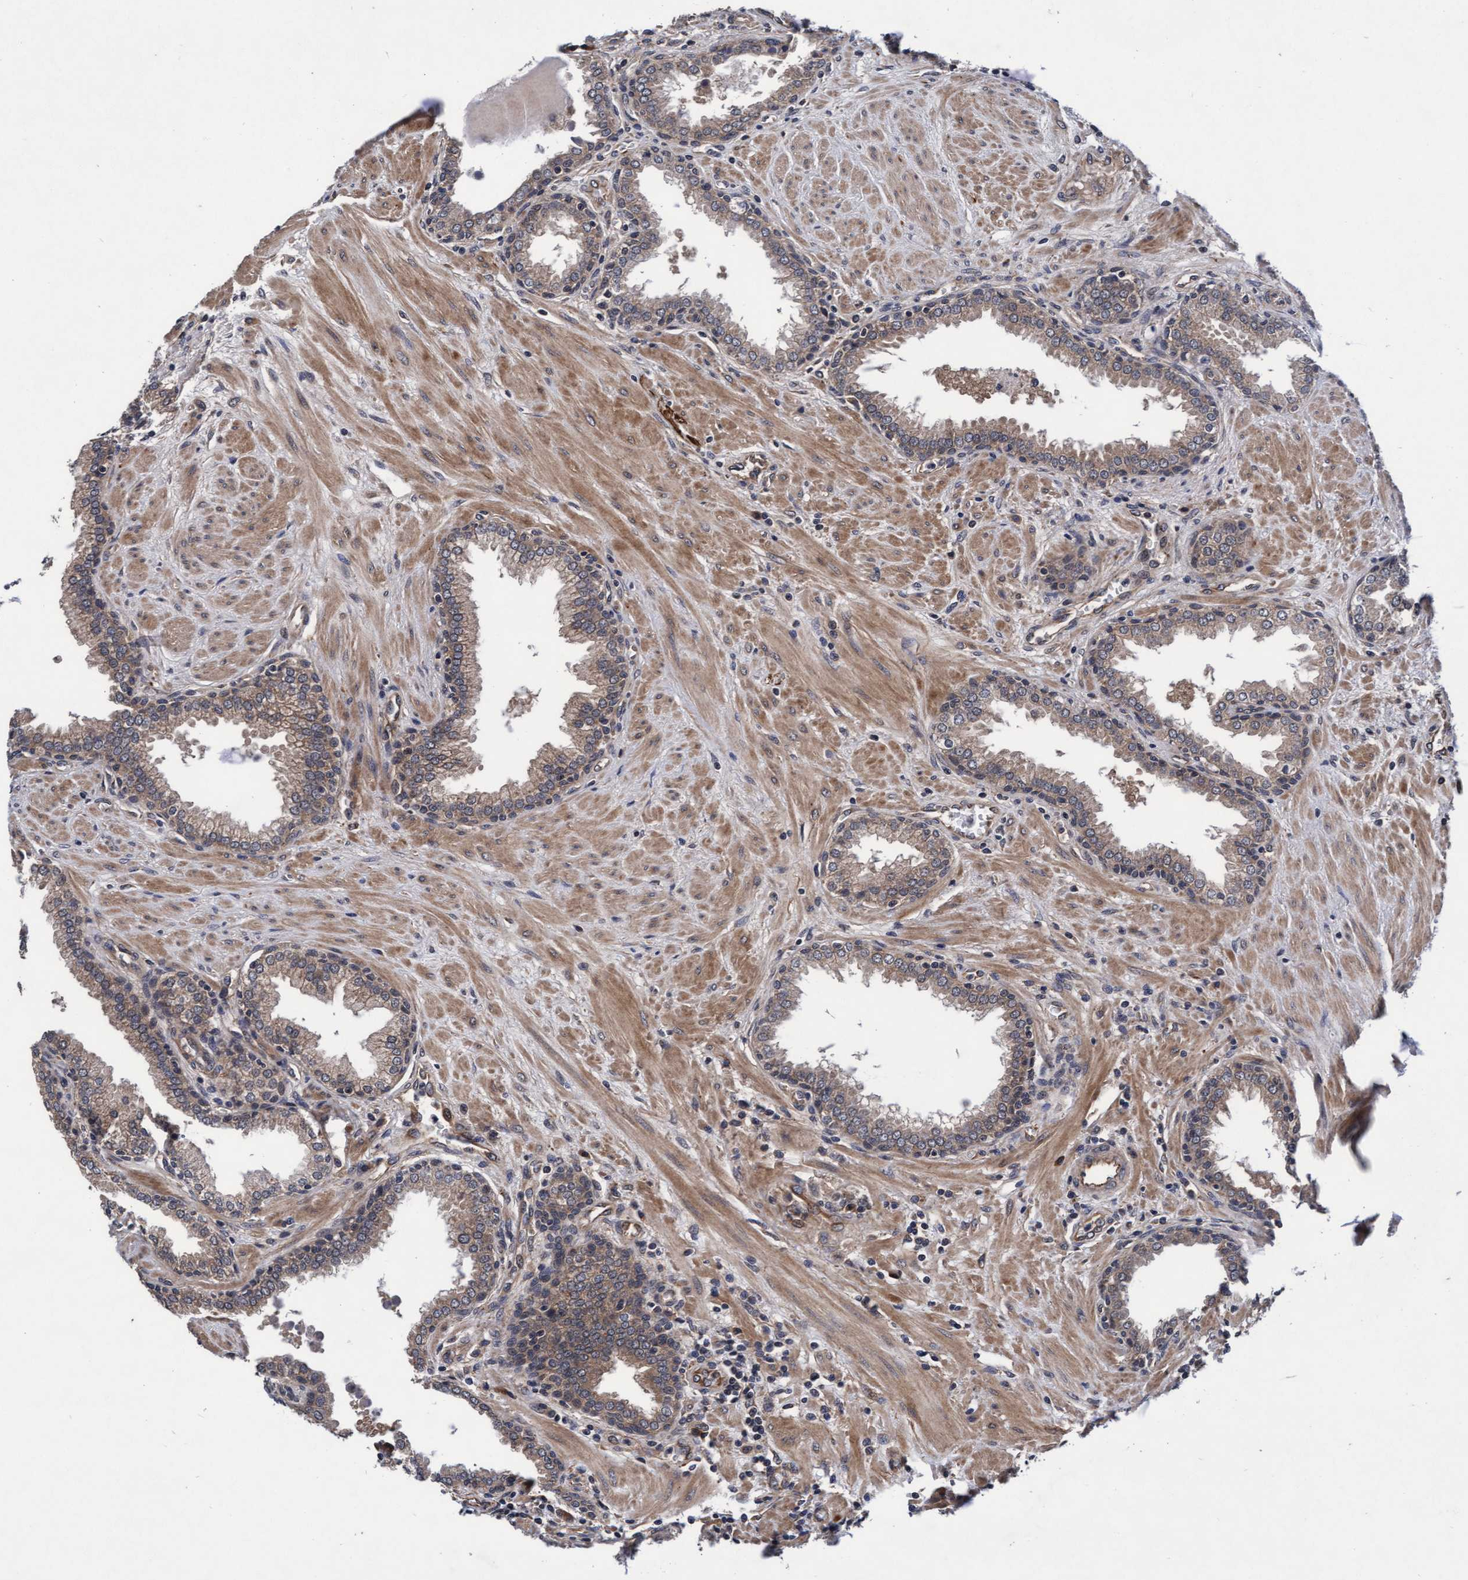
{"staining": {"intensity": "moderate", "quantity": ">75%", "location": "cytoplasmic/membranous"}, "tissue": "prostate", "cell_type": "Glandular cells", "image_type": "normal", "snomed": [{"axis": "morphology", "description": "Normal tissue, NOS"}, {"axis": "topography", "description": "Prostate"}], "caption": "A medium amount of moderate cytoplasmic/membranous staining is appreciated in about >75% of glandular cells in normal prostate.", "gene": "EFCAB13", "patient": {"sex": "male", "age": 51}}